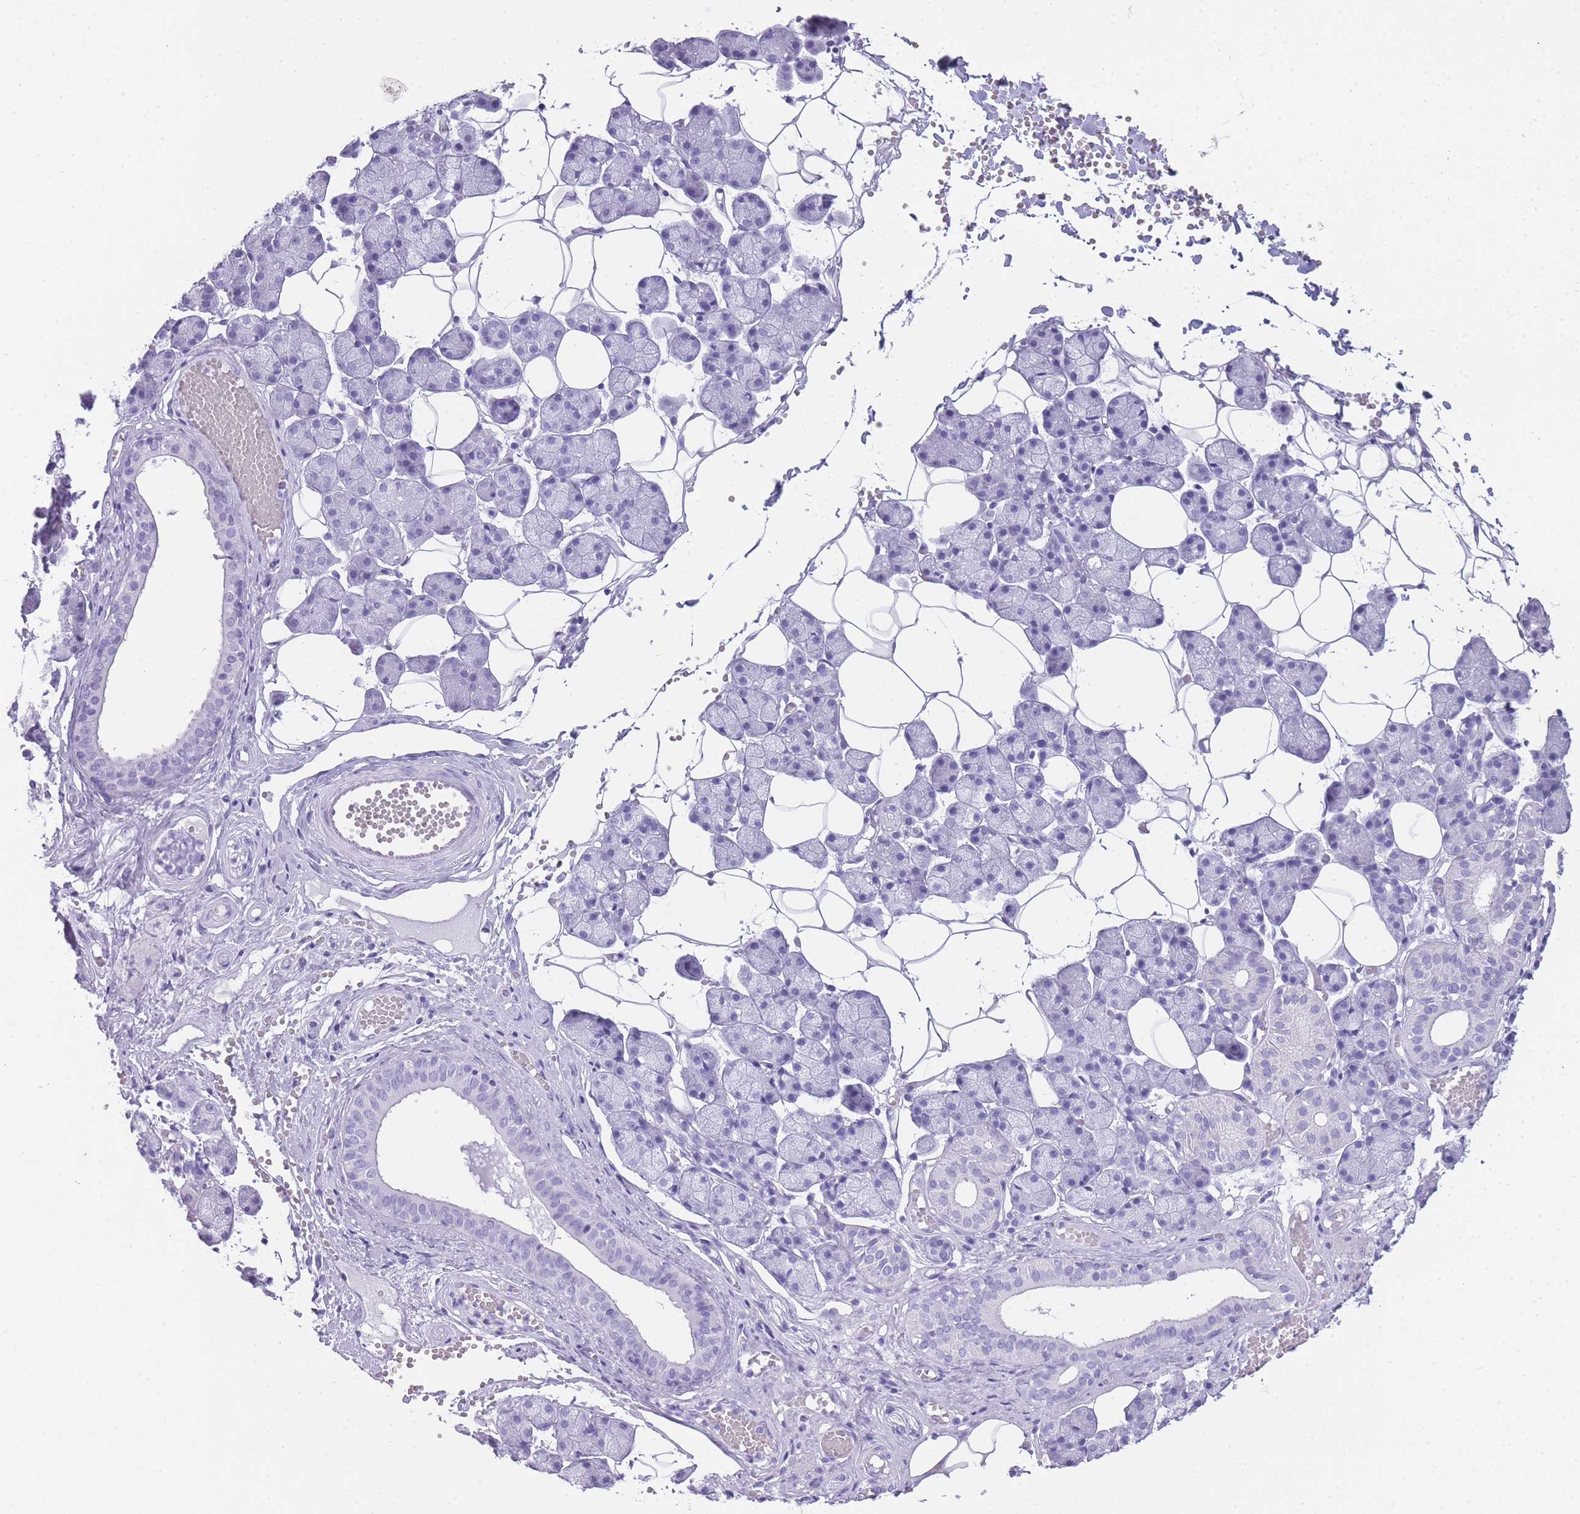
{"staining": {"intensity": "negative", "quantity": "none", "location": "none"}, "tissue": "salivary gland", "cell_type": "Glandular cells", "image_type": "normal", "snomed": [{"axis": "morphology", "description": "Normal tissue, NOS"}, {"axis": "topography", "description": "Salivary gland"}], "caption": "IHC image of normal human salivary gland stained for a protein (brown), which shows no staining in glandular cells.", "gene": "INS", "patient": {"sex": "female", "age": 33}}